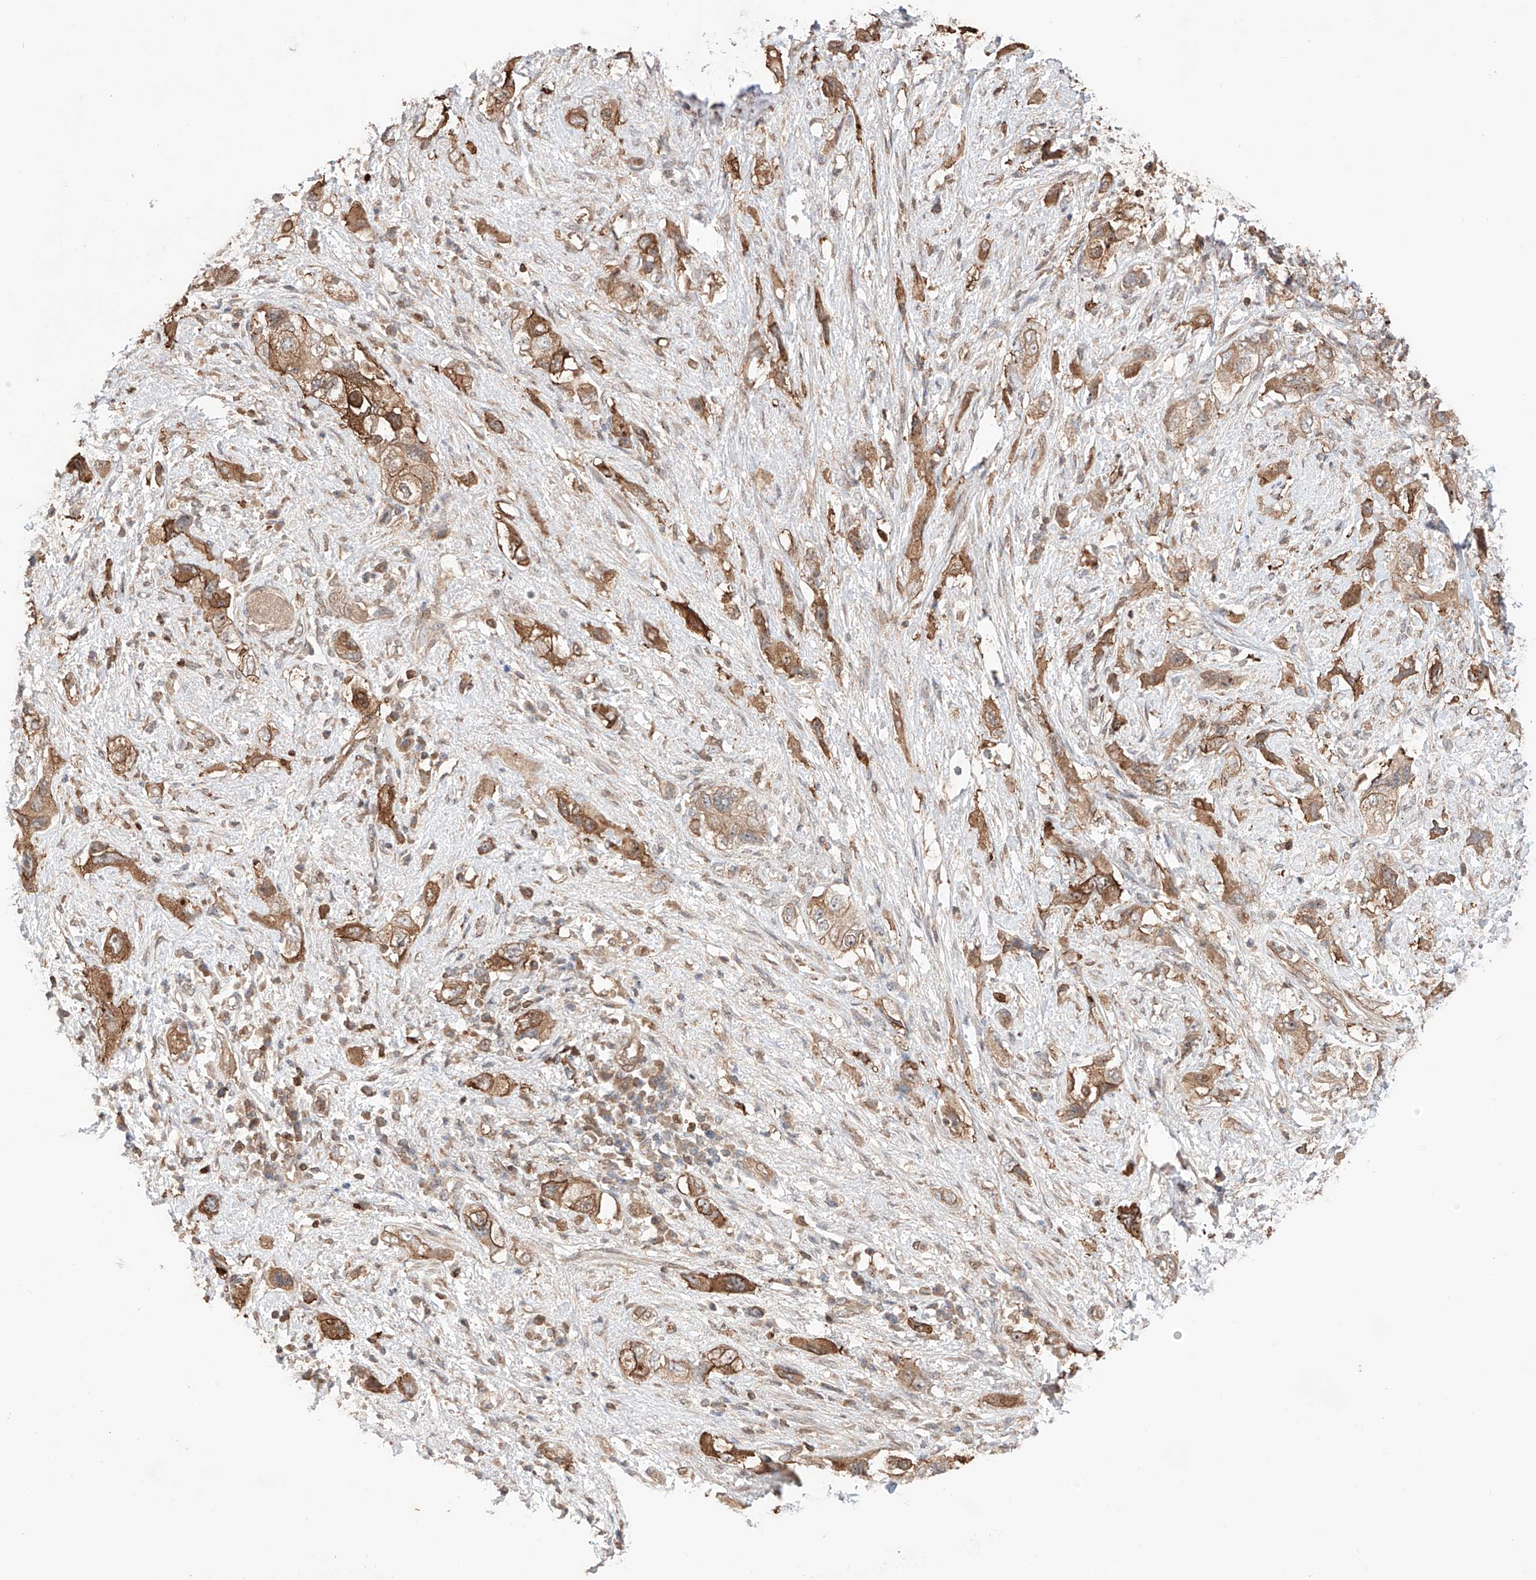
{"staining": {"intensity": "moderate", "quantity": ">75%", "location": "cytoplasmic/membranous"}, "tissue": "pancreatic cancer", "cell_type": "Tumor cells", "image_type": "cancer", "snomed": [{"axis": "morphology", "description": "Adenocarcinoma, NOS"}, {"axis": "topography", "description": "Pancreas"}], "caption": "High-magnification brightfield microscopy of pancreatic adenocarcinoma stained with DAB (brown) and counterstained with hematoxylin (blue). tumor cells exhibit moderate cytoplasmic/membranous expression is seen in about>75% of cells.", "gene": "IGSF22", "patient": {"sex": "female", "age": 73}}